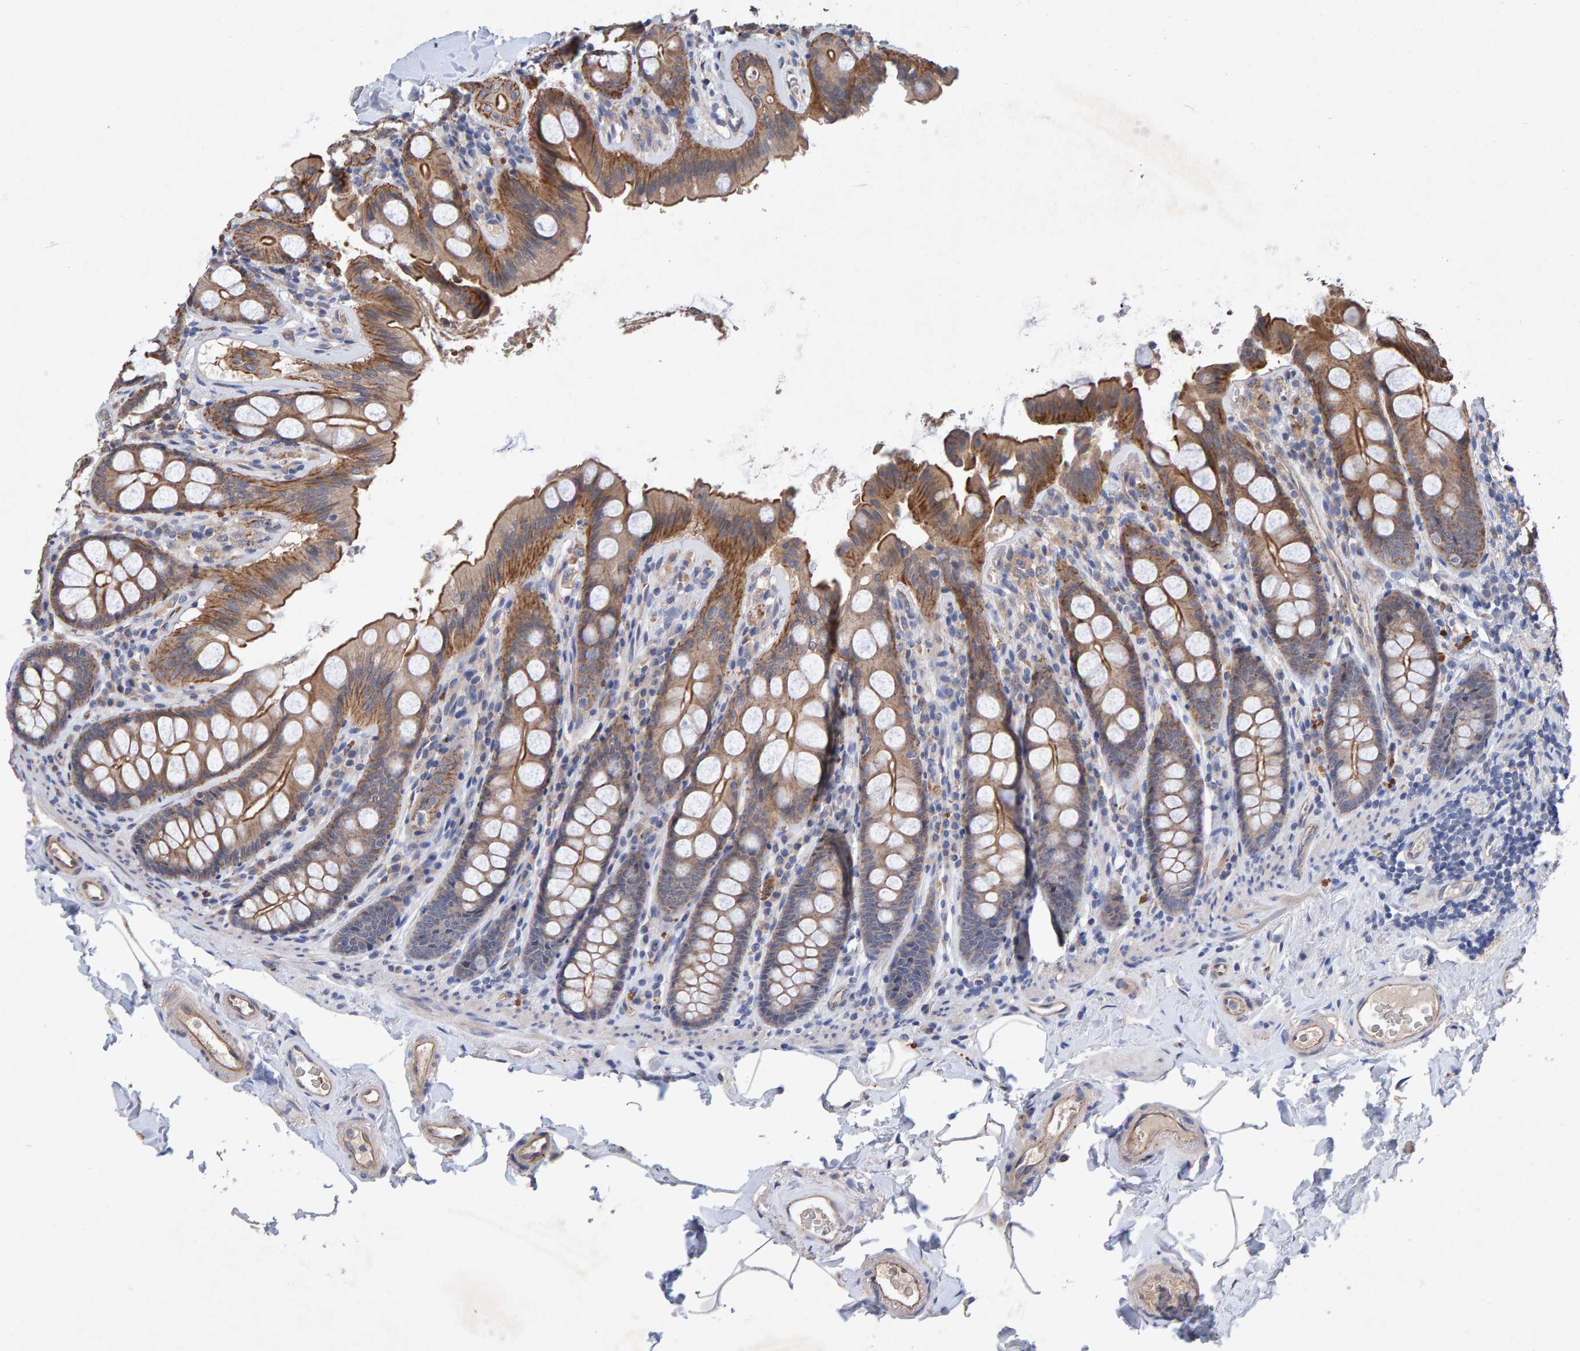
{"staining": {"intensity": "moderate", "quantity": ">75%", "location": "cytoplasmic/membranous"}, "tissue": "colon", "cell_type": "Endothelial cells", "image_type": "normal", "snomed": [{"axis": "morphology", "description": "Normal tissue, NOS"}, {"axis": "topography", "description": "Colon"}, {"axis": "topography", "description": "Peripheral nerve tissue"}], "caption": "Immunohistochemical staining of unremarkable colon exhibits moderate cytoplasmic/membranous protein positivity in approximately >75% of endothelial cells.", "gene": "EFR3A", "patient": {"sex": "female", "age": 61}}